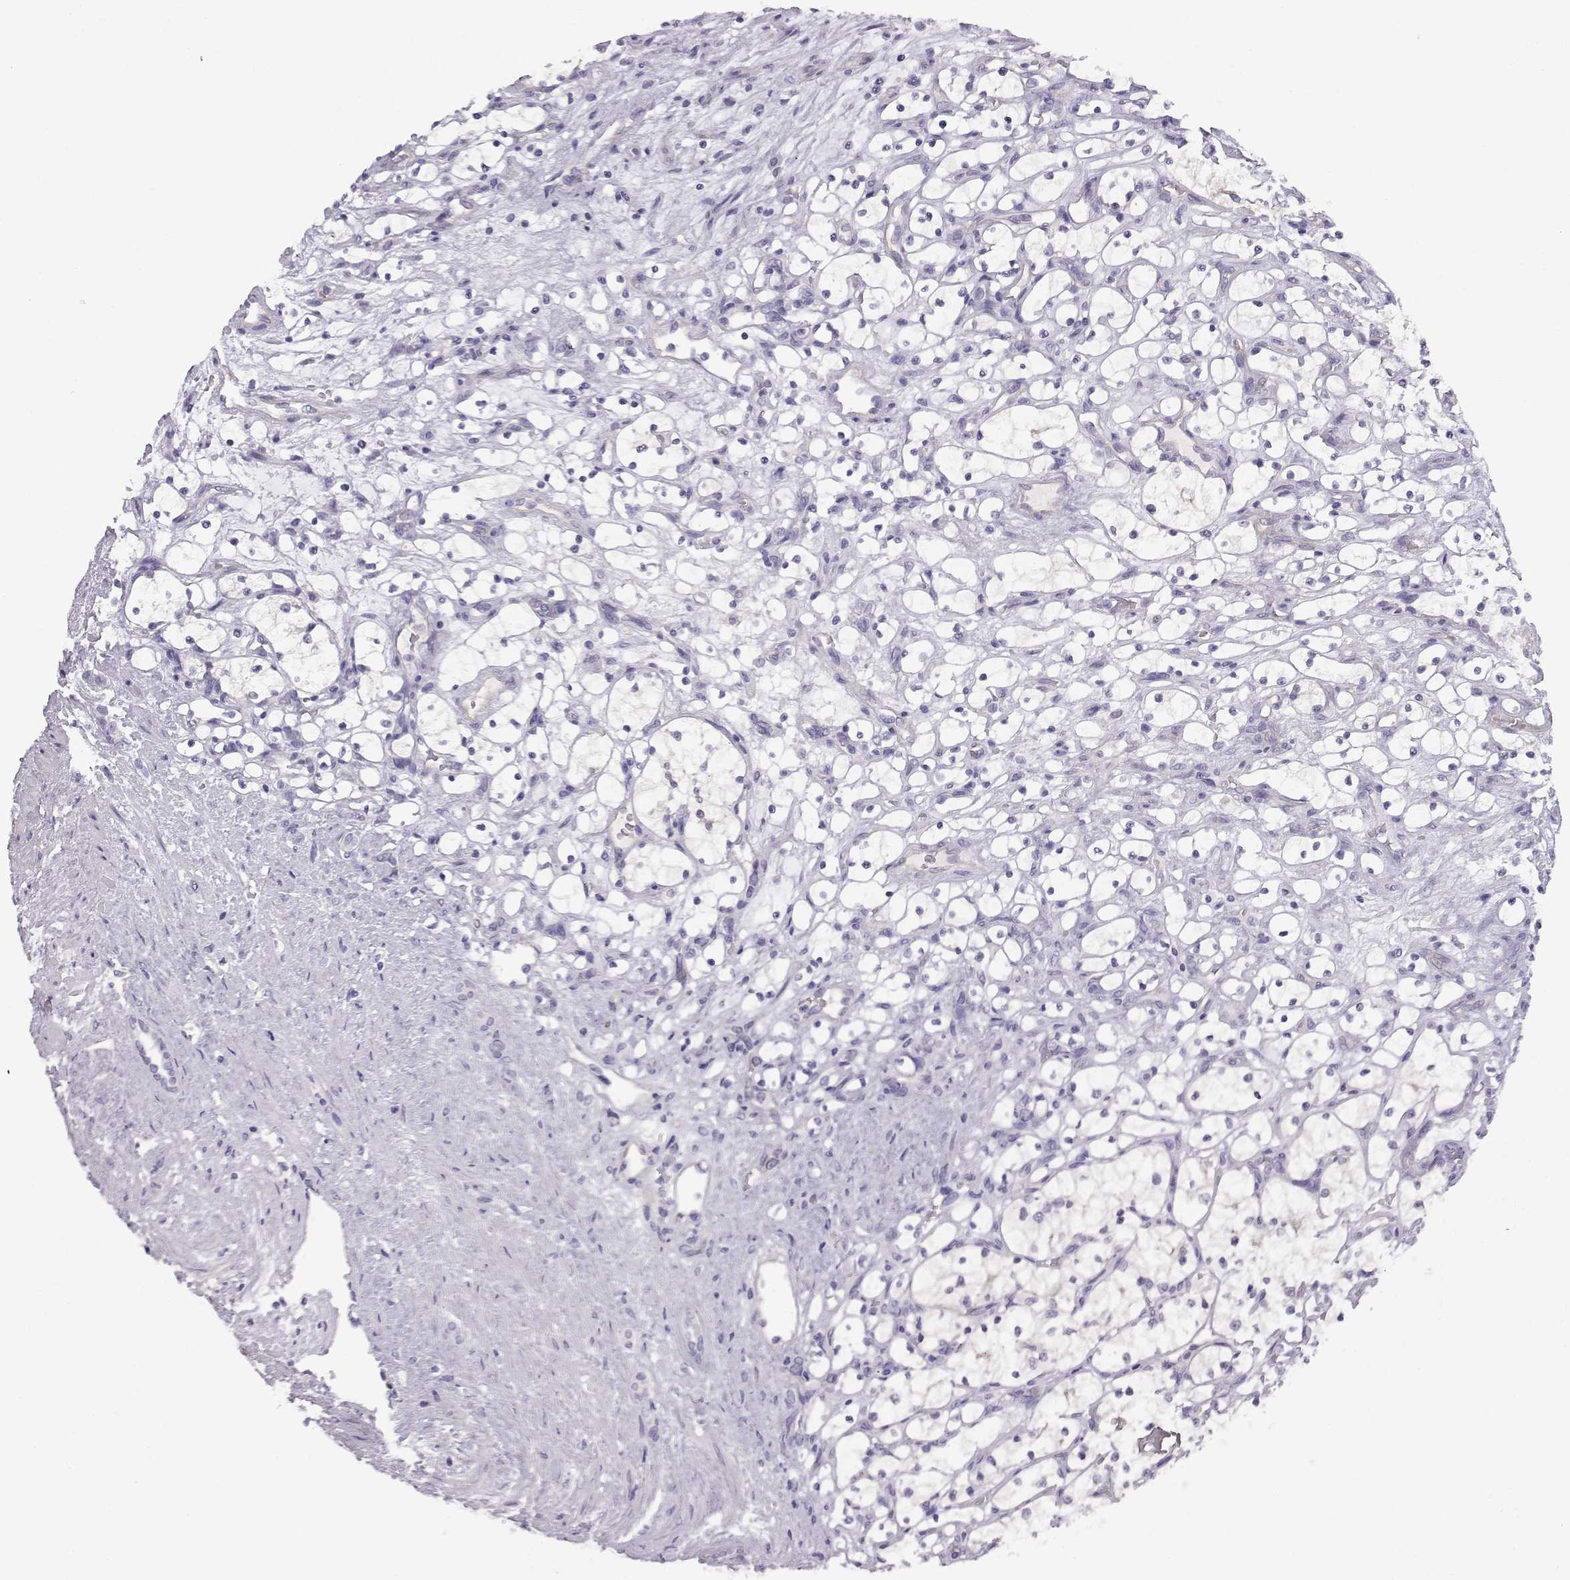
{"staining": {"intensity": "negative", "quantity": "none", "location": "none"}, "tissue": "renal cancer", "cell_type": "Tumor cells", "image_type": "cancer", "snomed": [{"axis": "morphology", "description": "Adenocarcinoma, NOS"}, {"axis": "topography", "description": "Kidney"}], "caption": "This is an immunohistochemistry (IHC) photomicrograph of human renal cancer (adenocarcinoma). There is no staining in tumor cells.", "gene": "ENDOU", "patient": {"sex": "female", "age": 69}}